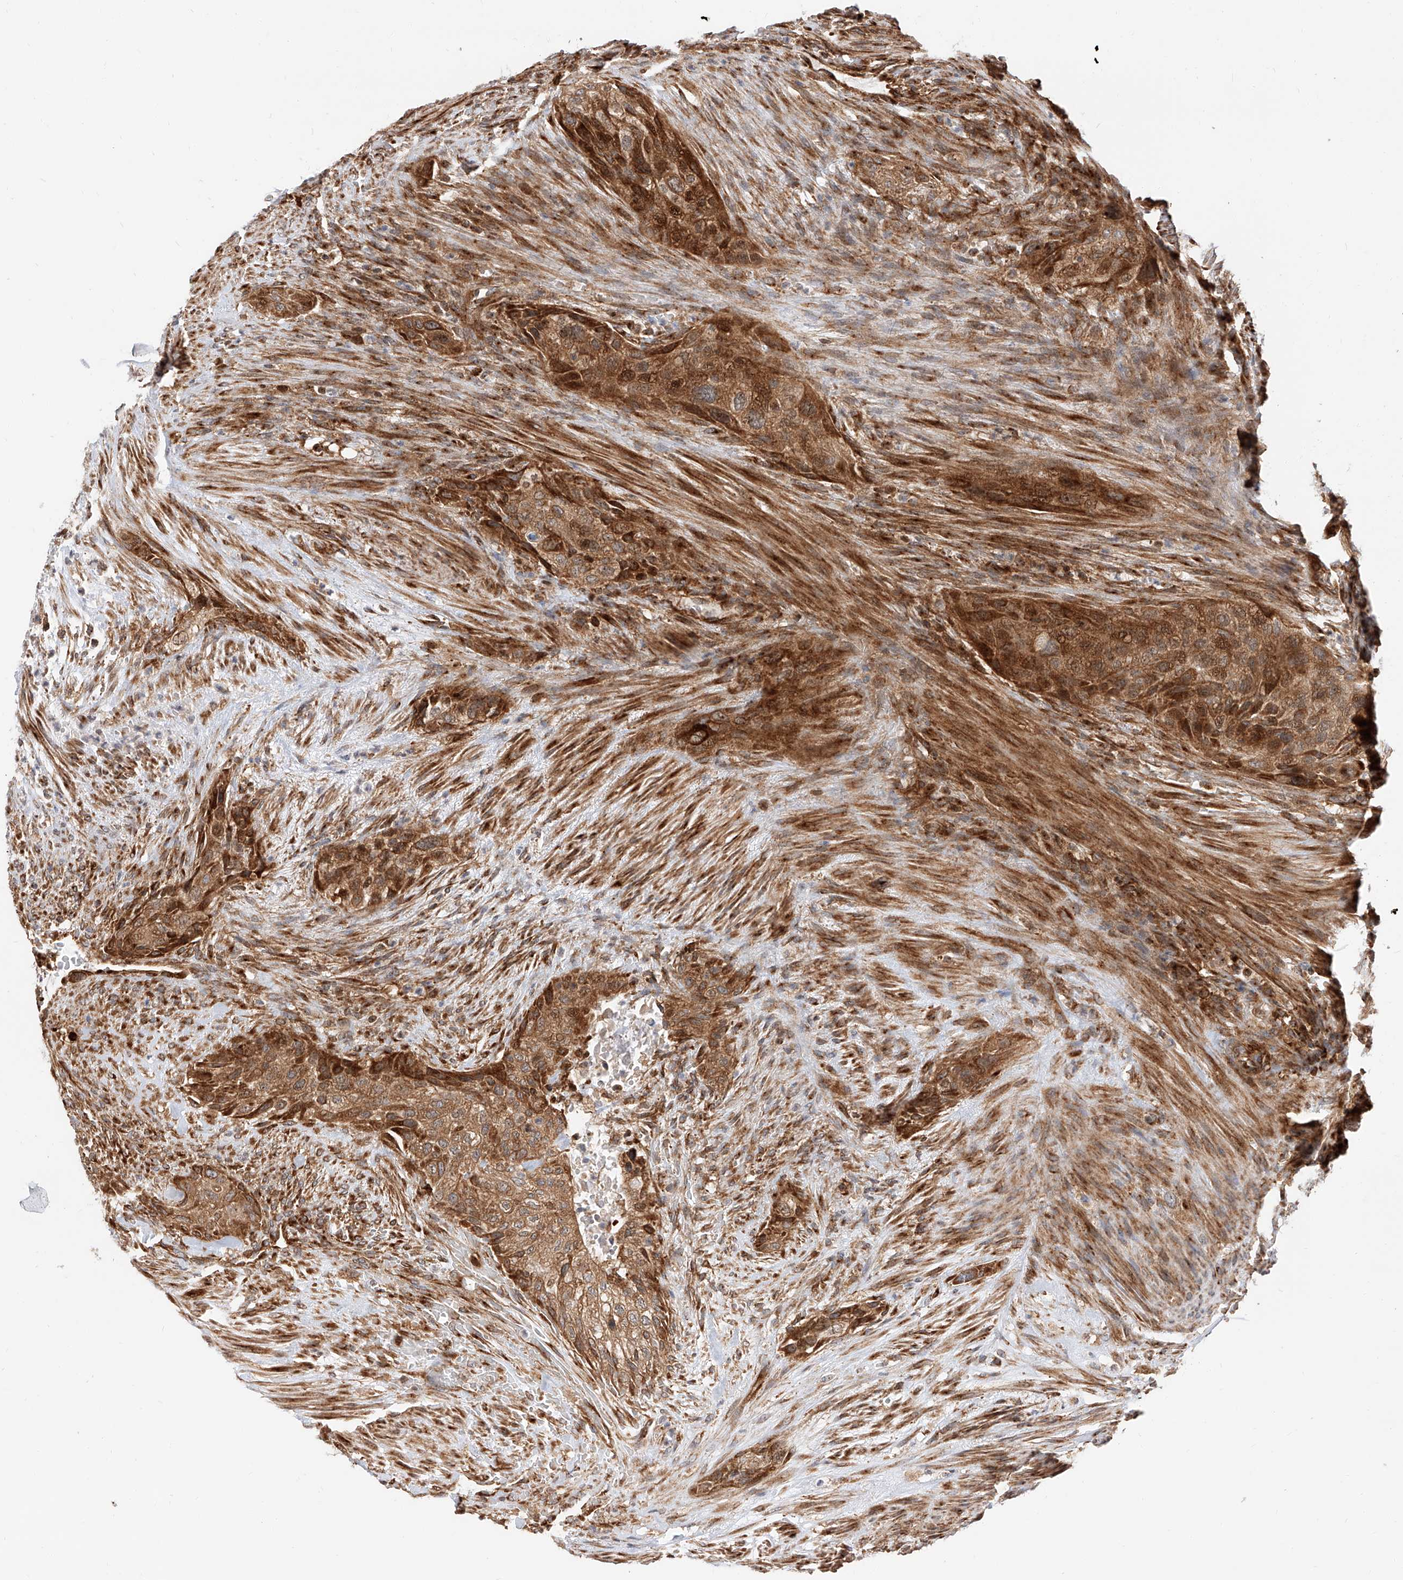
{"staining": {"intensity": "strong", "quantity": ">75%", "location": "cytoplasmic/membranous"}, "tissue": "urothelial cancer", "cell_type": "Tumor cells", "image_type": "cancer", "snomed": [{"axis": "morphology", "description": "Urothelial carcinoma, High grade"}, {"axis": "topography", "description": "Urinary bladder"}], "caption": "Immunohistochemistry (IHC) histopathology image of neoplastic tissue: urothelial cancer stained using immunohistochemistry shows high levels of strong protein expression localized specifically in the cytoplasmic/membranous of tumor cells, appearing as a cytoplasmic/membranous brown color.", "gene": "ISCA2", "patient": {"sex": "male", "age": 35}}